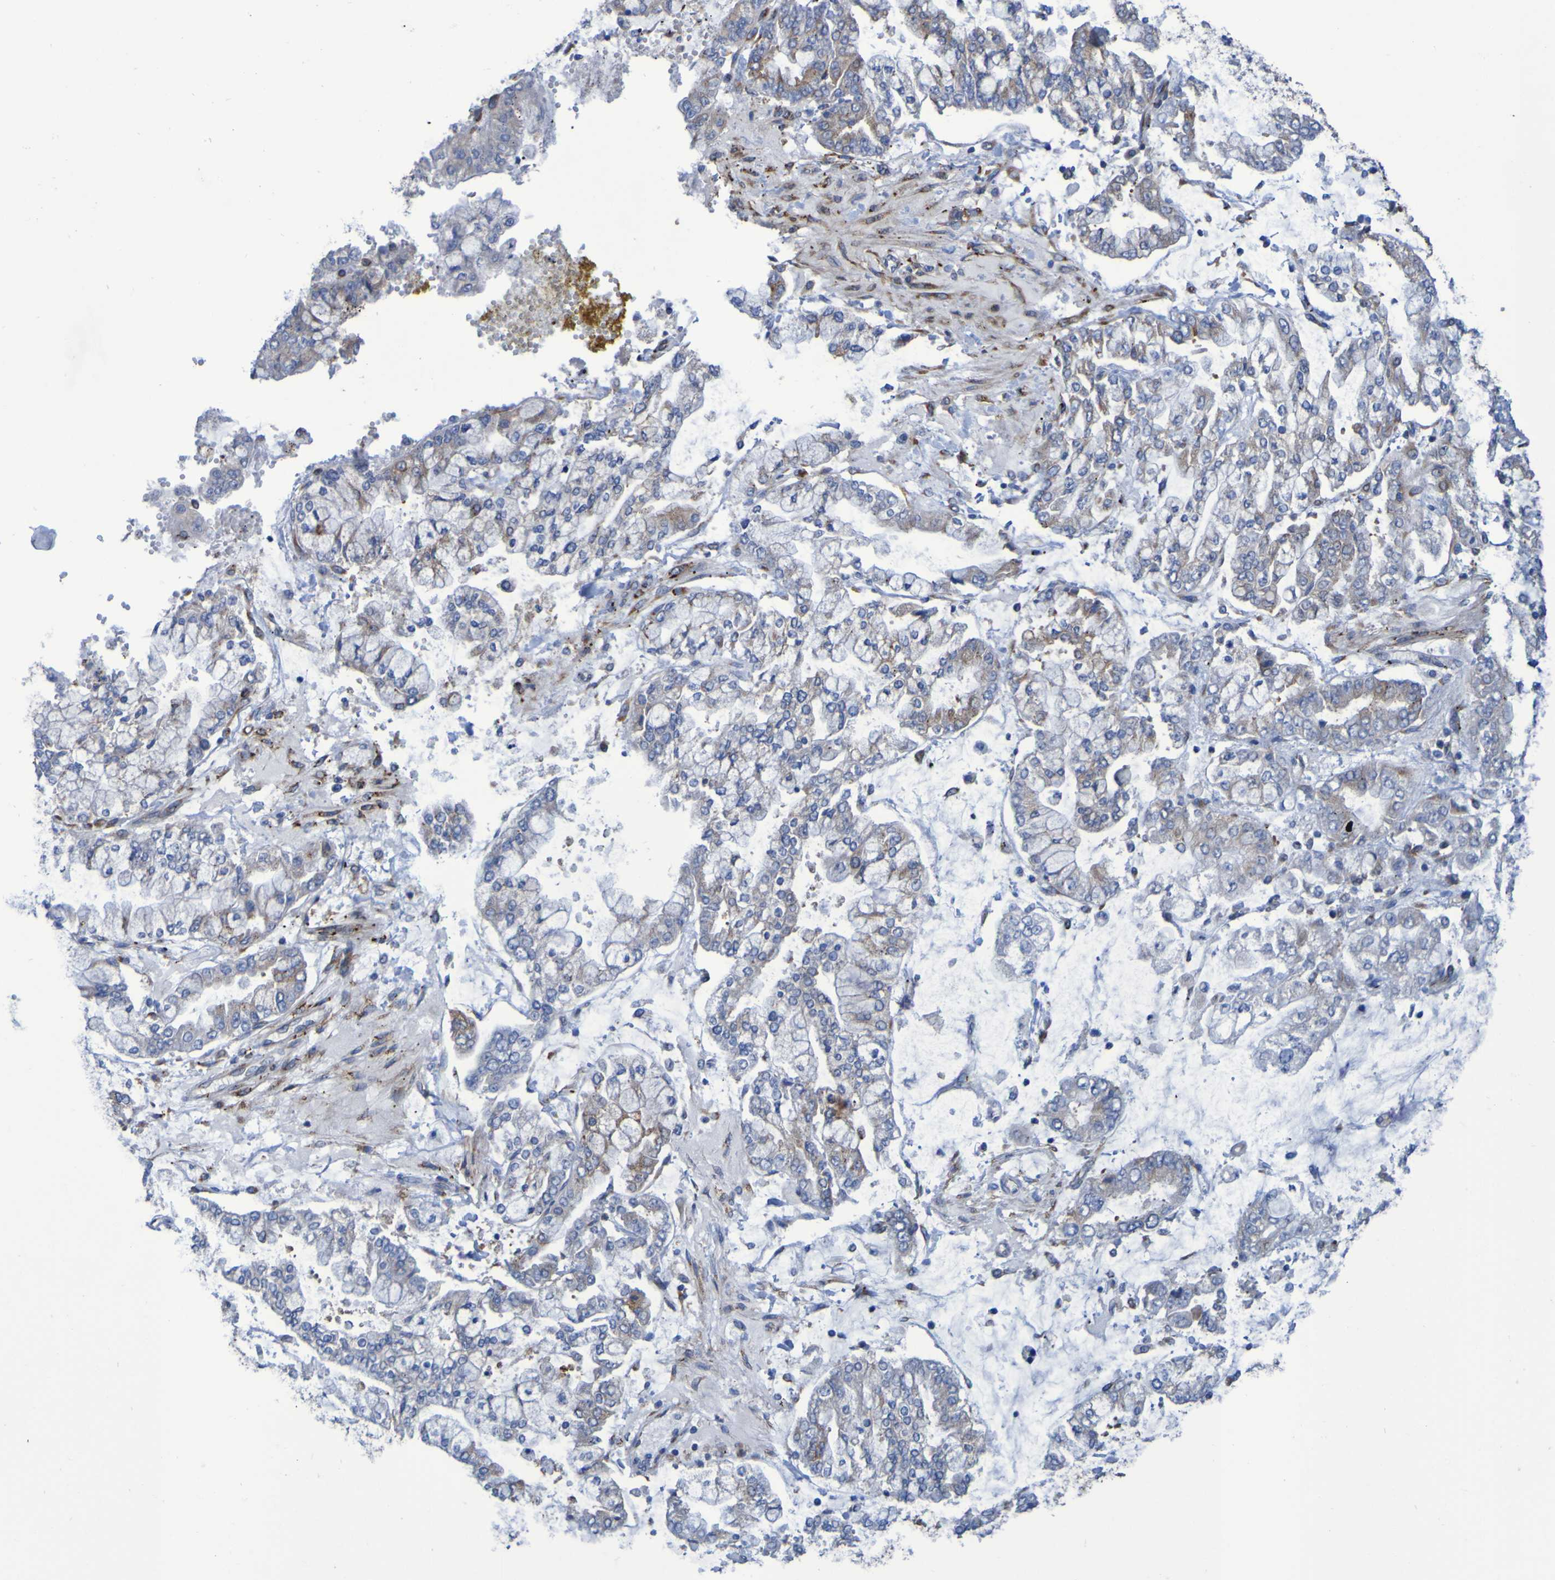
{"staining": {"intensity": "weak", "quantity": "<25%", "location": "cytoplasmic/membranous"}, "tissue": "stomach cancer", "cell_type": "Tumor cells", "image_type": "cancer", "snomed": [{"axis": "morphology", "description": "Adenocarcinoma, NOS"}, {"axis": "topography", "description": "Stomach"}], "caption": "A histopathology image of human adenocarcinoma (stomach) is negative for staining in tumor cells.", "gene": "FKBP3", "patient": {"sex": "male", "age": 76}}